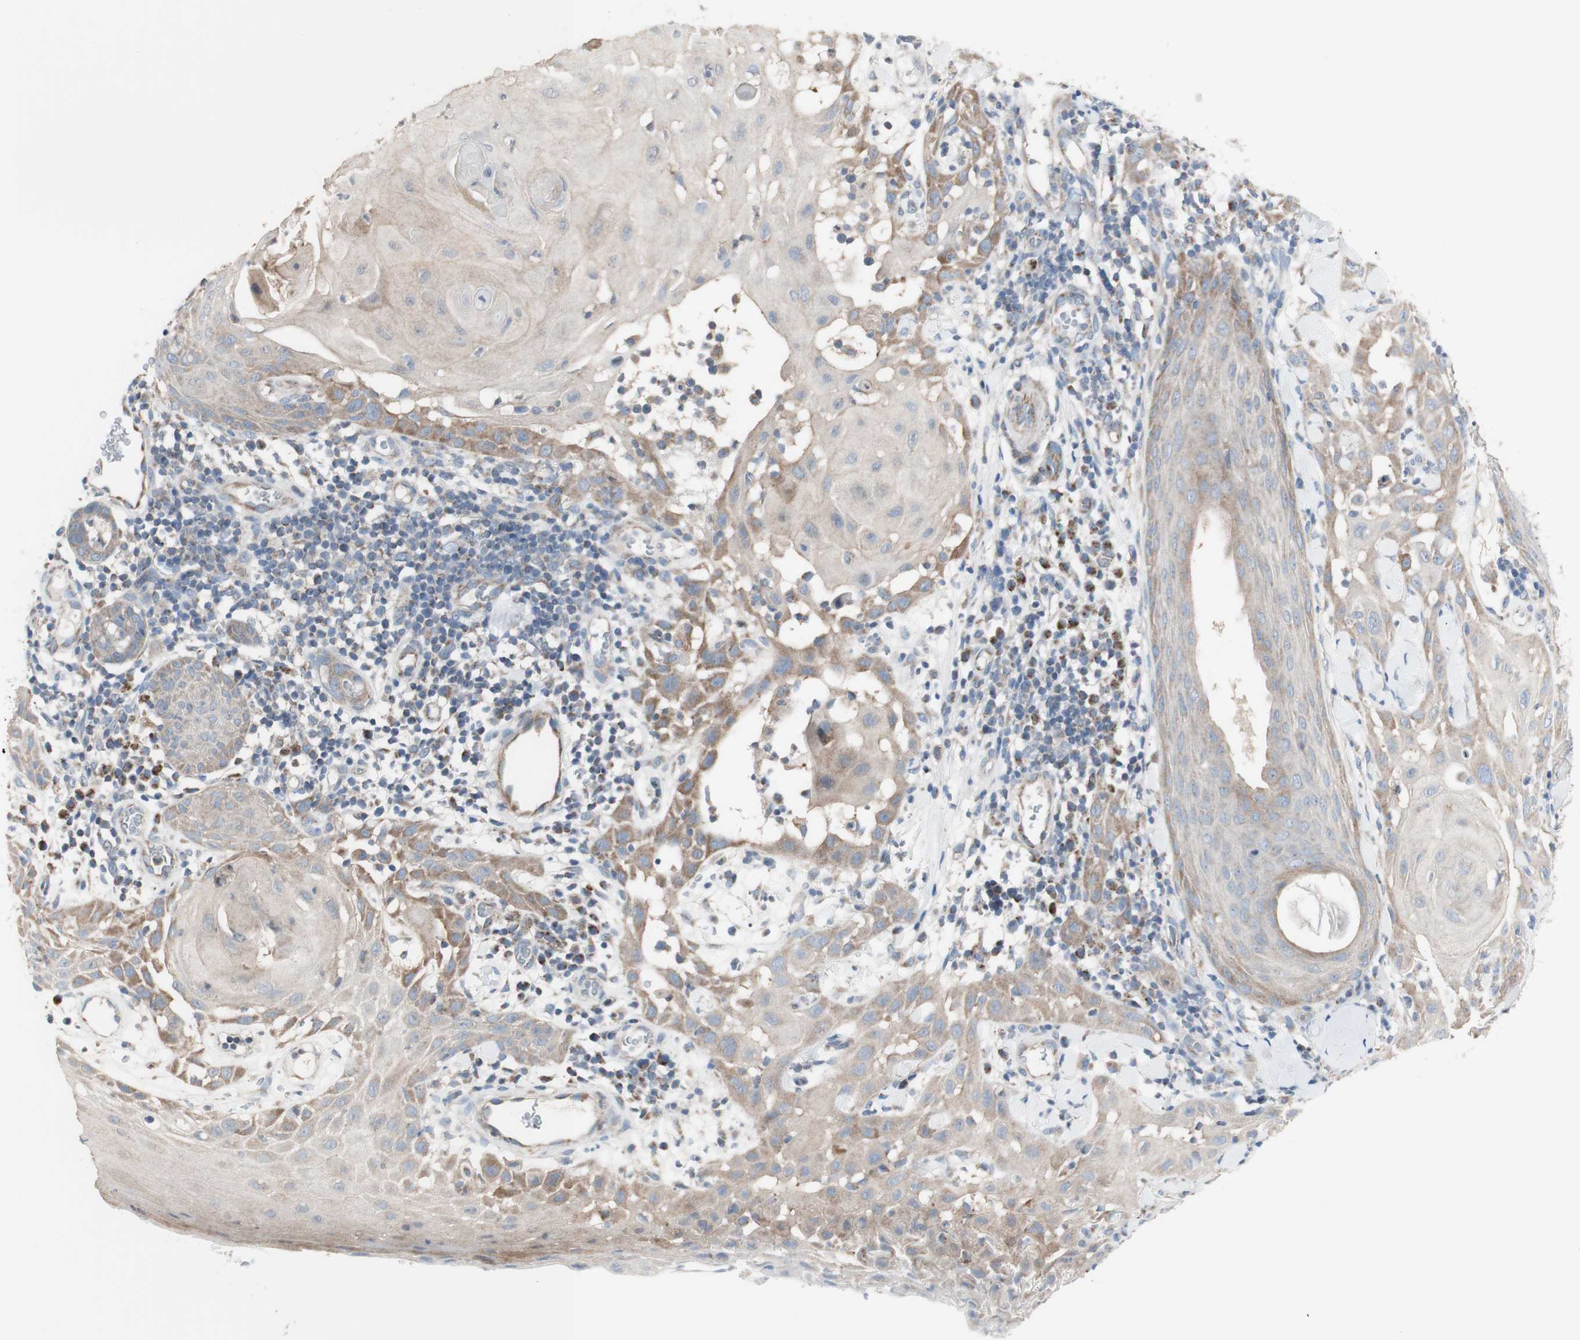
{"staining": {"intensity": "weak", "quantity": "<25%", "location": "cytoplasmic/membranous"}, "tissue": "skin cancer", "cell_type": "Tumor cells", "image_type": "cancer", "snomed": [{"axis": "morphology", "description": "Squamous cell carcinoma, NOS"}, {"axis": "topography", "description": "Skin"}], "caption": "High power microscopy image of an immunohistochemistry (IHC) photomicrograph of skin cancer, revealing no significant positivity in tumor cells.", "gene": "C3orf52", "patient": {"sex": "male", "age": 24}}